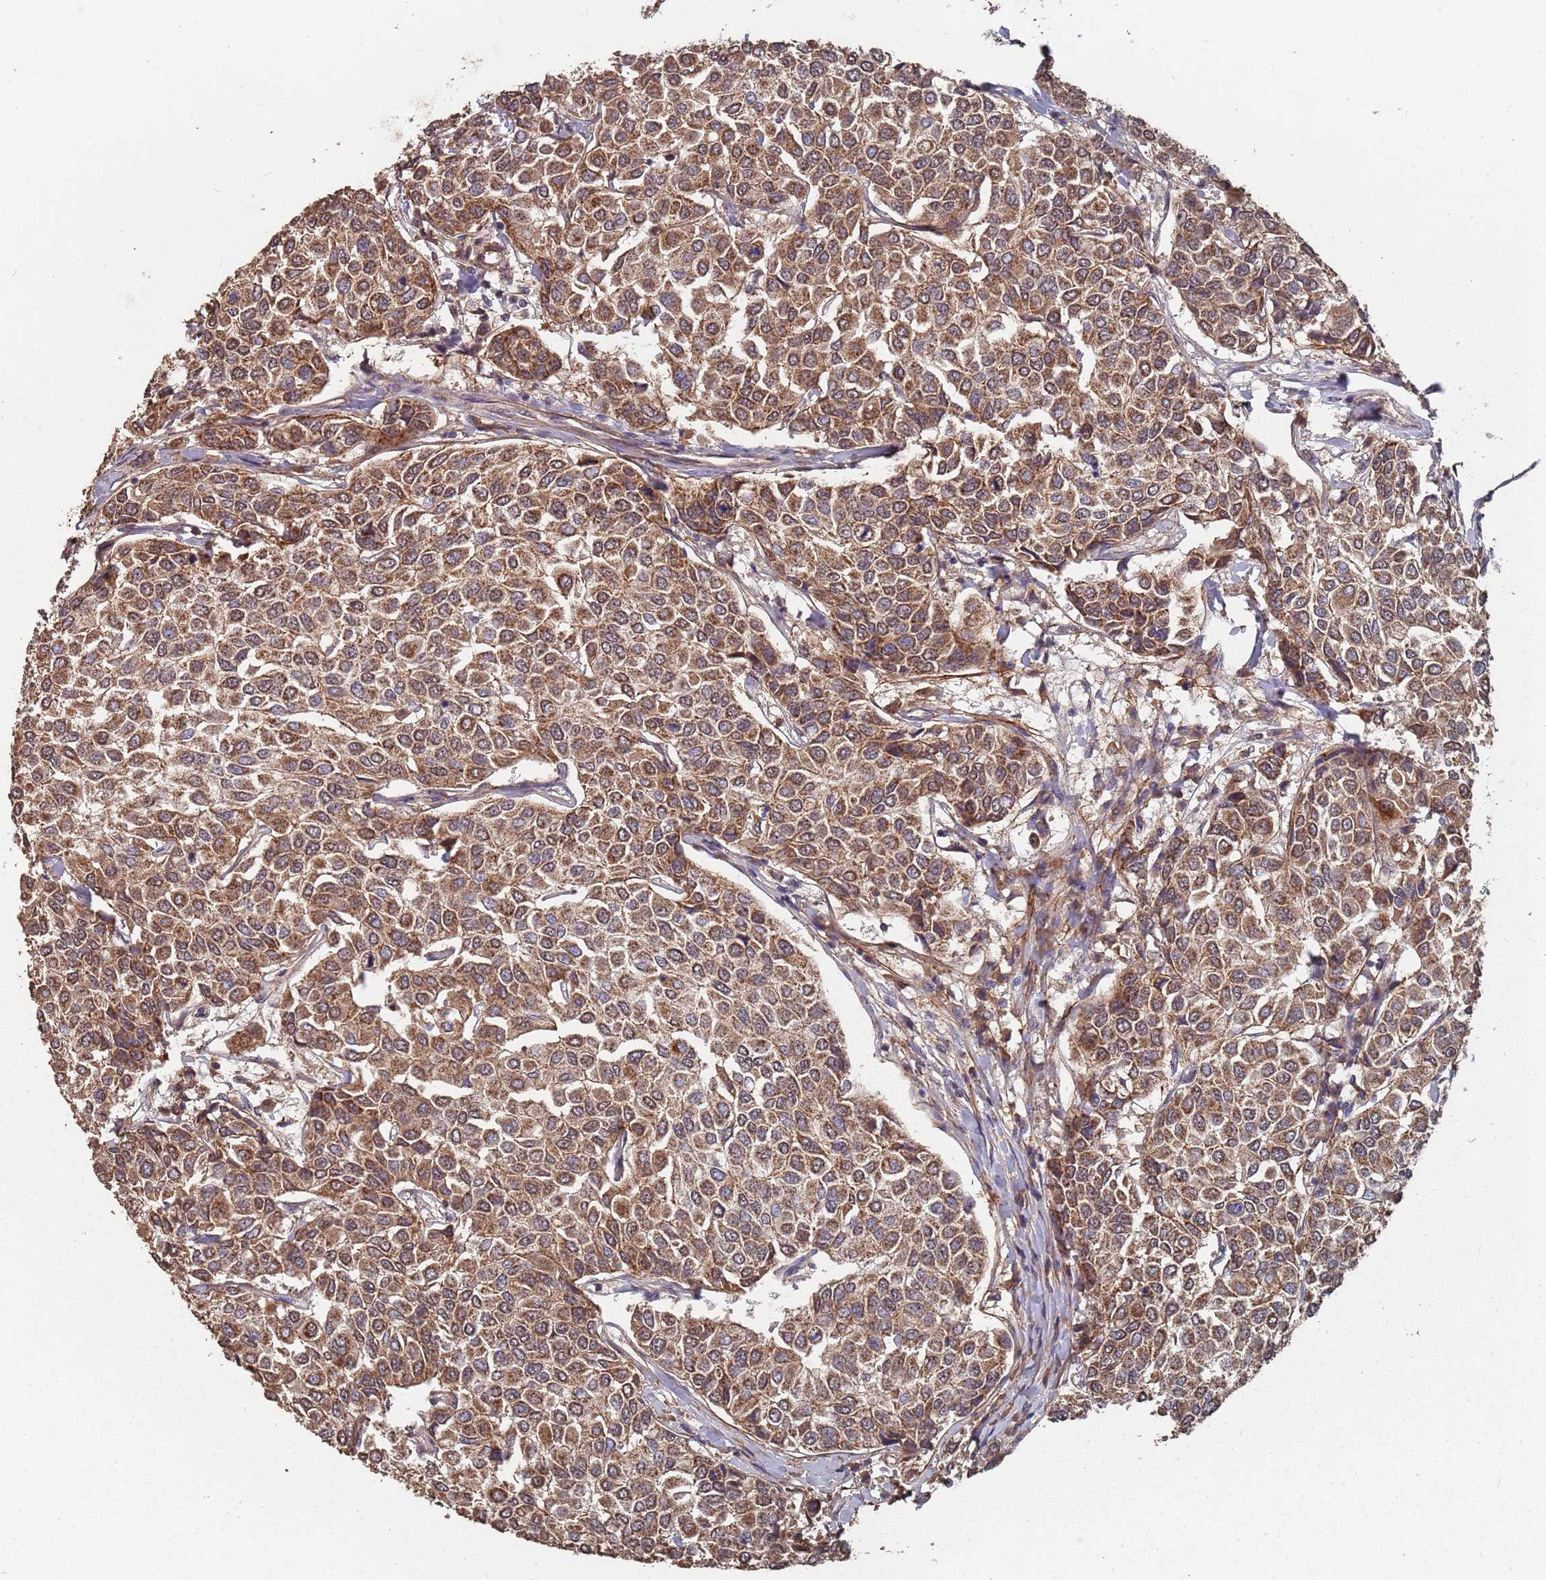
{"staining": {"intensity": "strong", "quantity": ">75%", "location": "cytoplasmic/membranous"}, "tissue": "breast cancer", "cell_type": "Tumor cells", "image_type": "cancer", "snomed": [{"axis": "morphology", "description": "Duct carcinoma"}, {"axis": "topography", "description": "Breast"}], "caption": "Immunohistochemical staining of breast cancer (intraductal carcinoma) reveals strong cytoplasmic/membranous protein expression in about >75% of tumor cells.", "gene": "PRORP", "patient": {"sex": "female", "age": 55}}